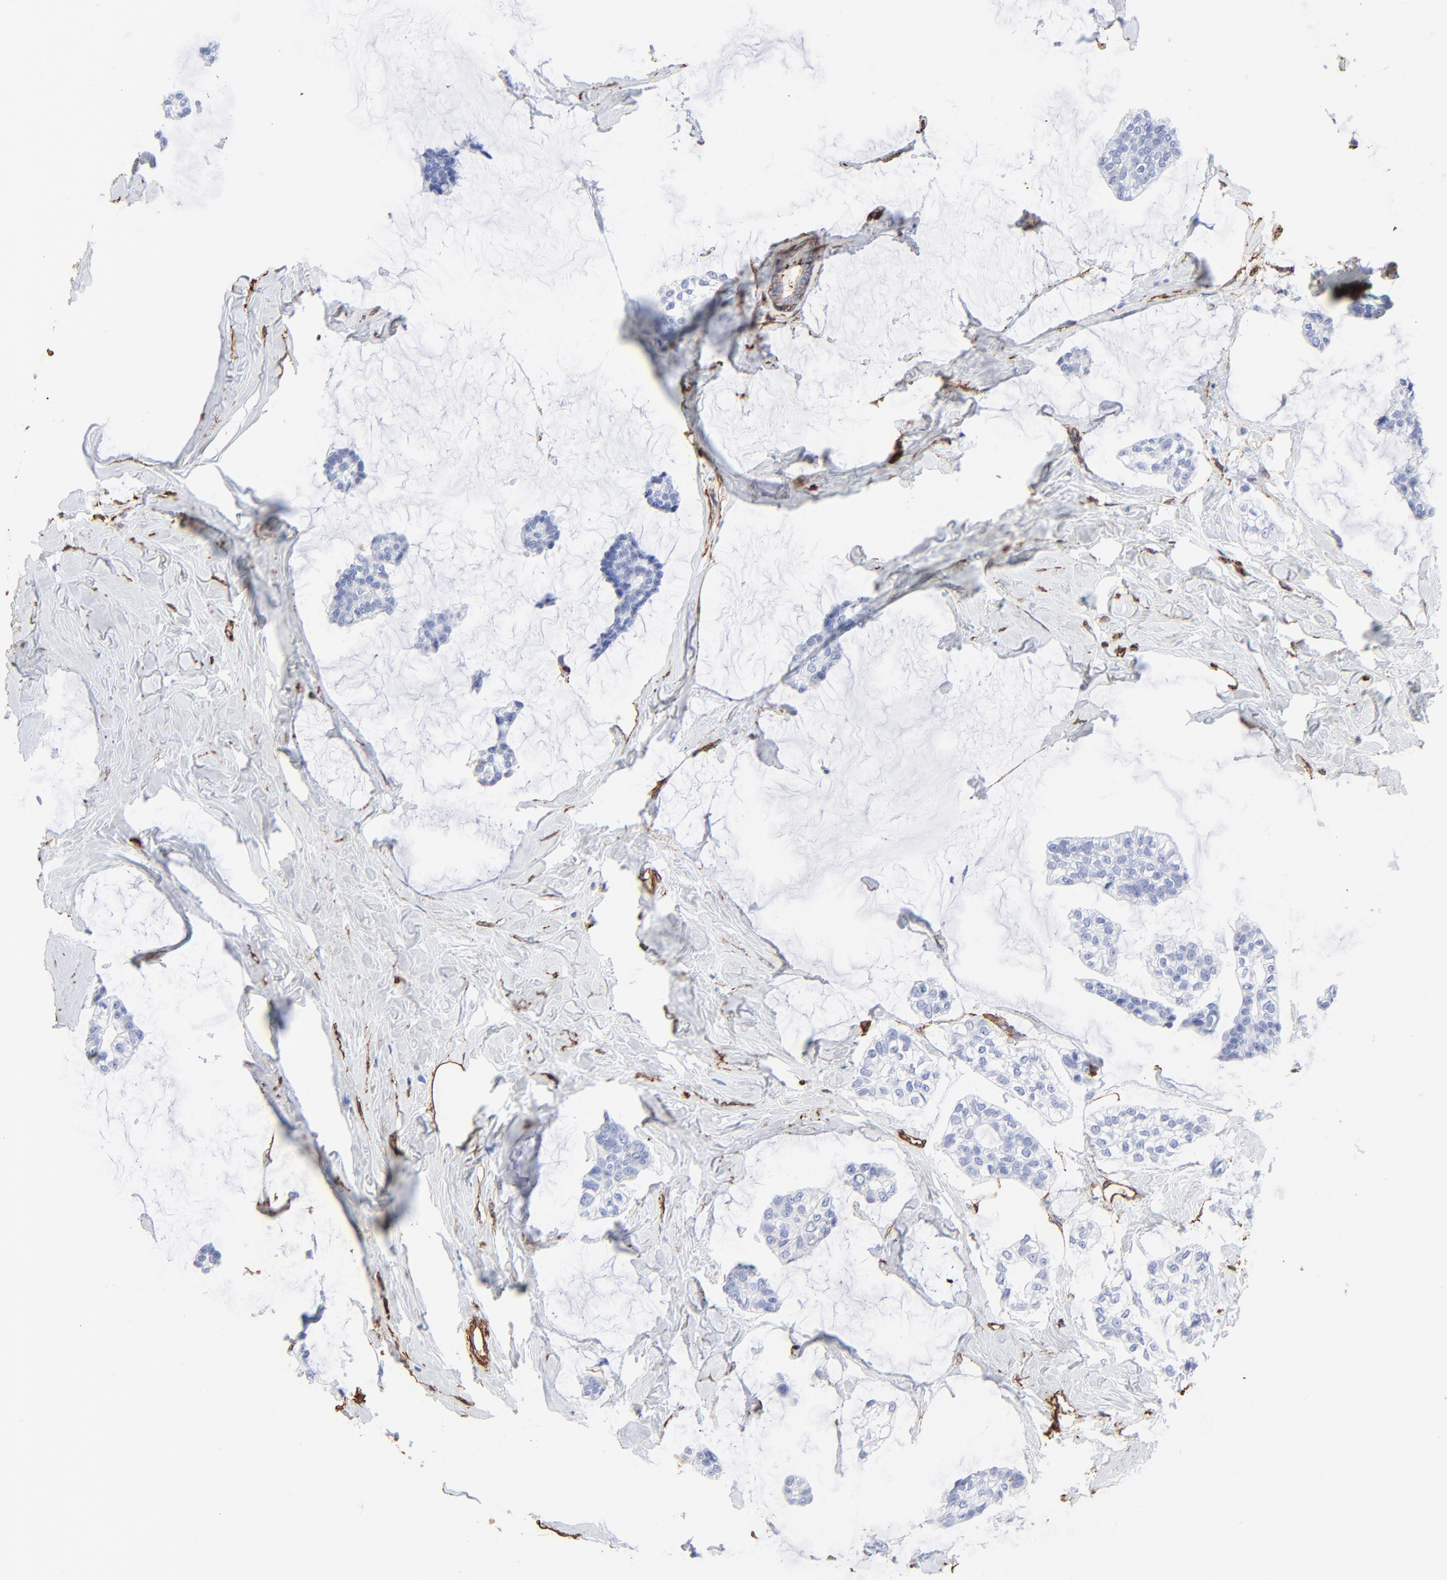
{"staining": {"intensity": "negative", "quantity": "none", "location": "none"}, "tissue": "breast cancer", "cell_type": "Tumor cells", "image_type": "cancer", "snomed": [{"axis": "morphology", "description": "Duct carcinoma"}, {"axis": "topography", "description": "Breast"}], "caption": "High power microscopy photomicrograph of an immunohistochemistry image of infiltrating ductal carcinoma (breast), revealing no significant staining in tumor cells. (Stains: DAB (3,3'-diaminobenzidine) immunohistochemistry (IHC) with hematoxylin counter stain, Microscopy: brightfield microscopy at high magnification).", "gene": "CAV1", "patient": {"sex": "female", "age": 93}}